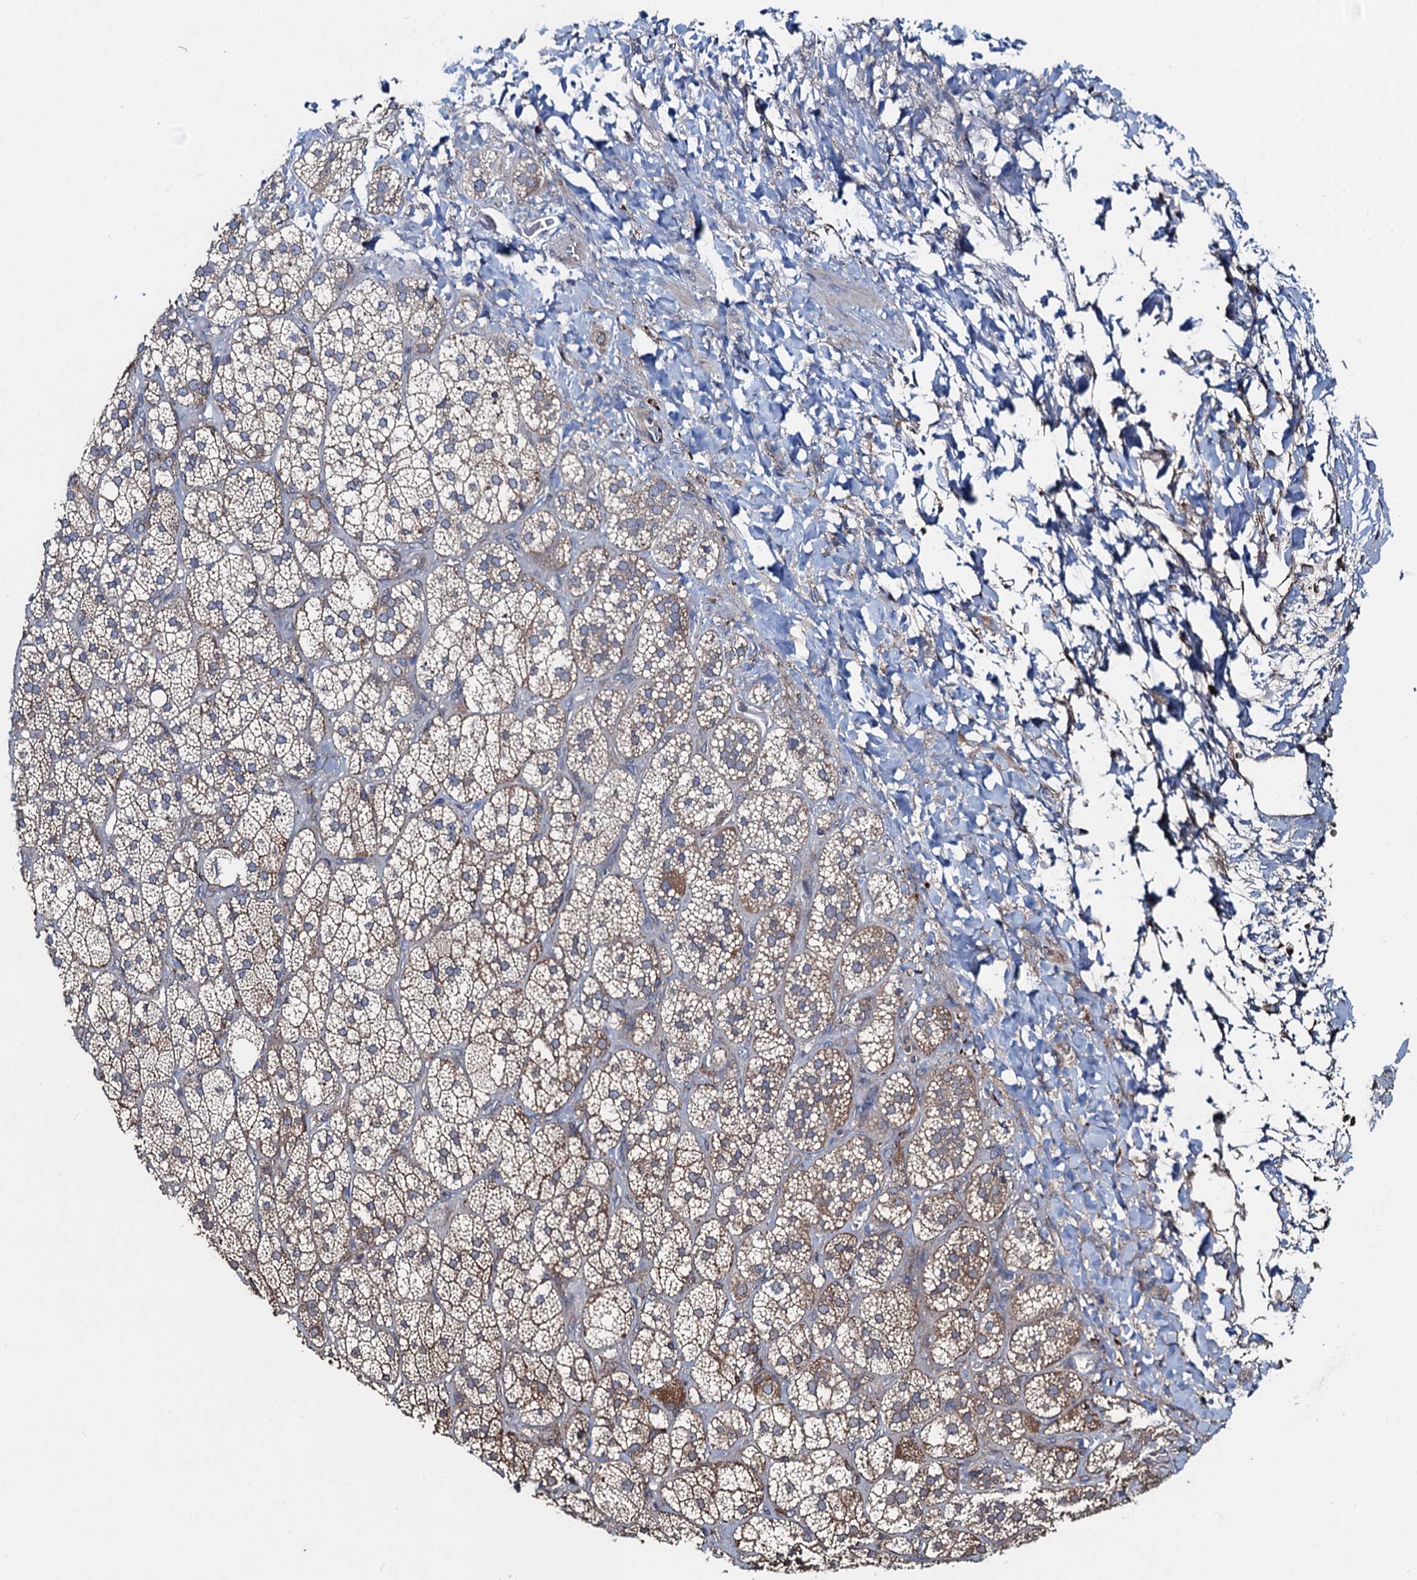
{"staining": {"intensity": "weak", "quantity": "25%-75%", "location": "cytoplasmic/membranous"}, "tissue": "adrenal gland", "cell_type": "Glandular cells", "image_type": "normal", "snomed": [{"axis": "morphology", "description": "Normal tissue, NOS"}, {"axis": "topography", "description": "Adrenal gland"}], "caption": "Adrenal gland was stained to show a protein in brown. There is low levels of weak cytoplasmic/membranous staining in about 25%-75% of glandular cells. (DAB = brown stain, brightfield microscopy at high magnification).", "gene": "SNAP29", "patient": {"sex": "male", "age": 61}}